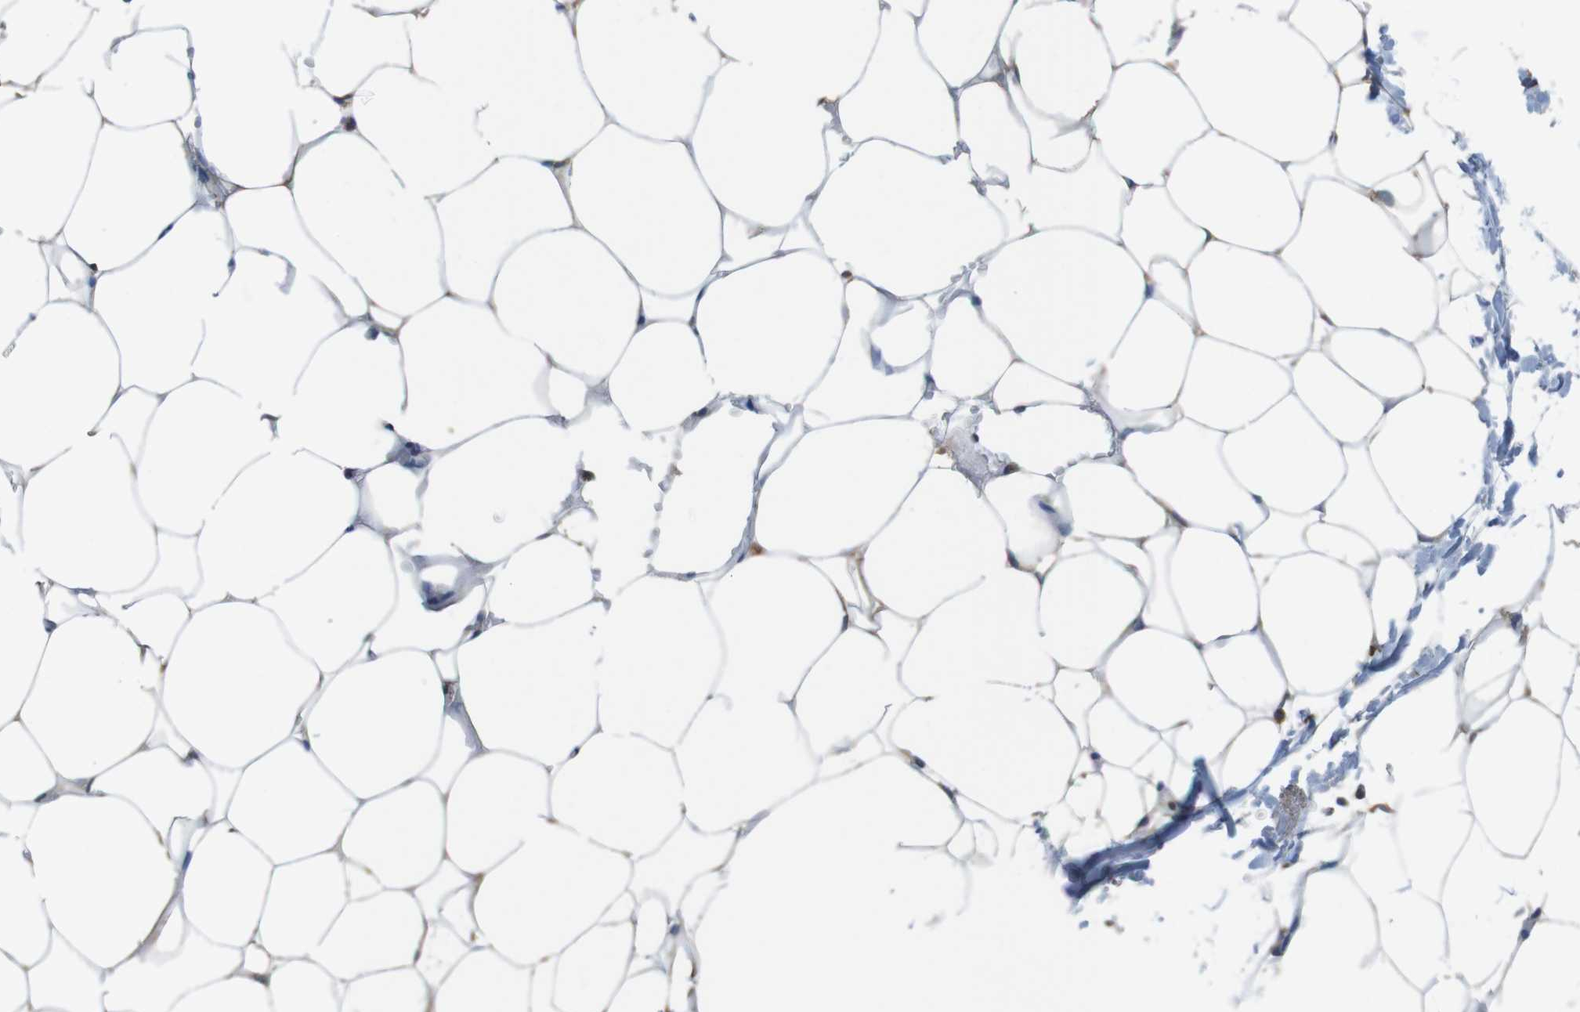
{"staining": {"intensity": "weak", "quantity": "25%-75%", "location": "cytoplasmic/membranous"}, "tissue": "adipose tissue", "cell_type": "Adipocytes", "image_type": "normal", "snomed": [{"axis": "morphology", "description": "Normal tissue, NOS"}, {"axis": "topography", "description": "Breast"}, {"axis": "topography", "description": "Adipose tissue"}], "caption": "A brown stain labels weak cytoplasmic/membranous positivity of a protein in adipocytes of normal human adipose tissue.", "gene": "ARL6IP5", "patient": {"sex": "female", "age": 25}}